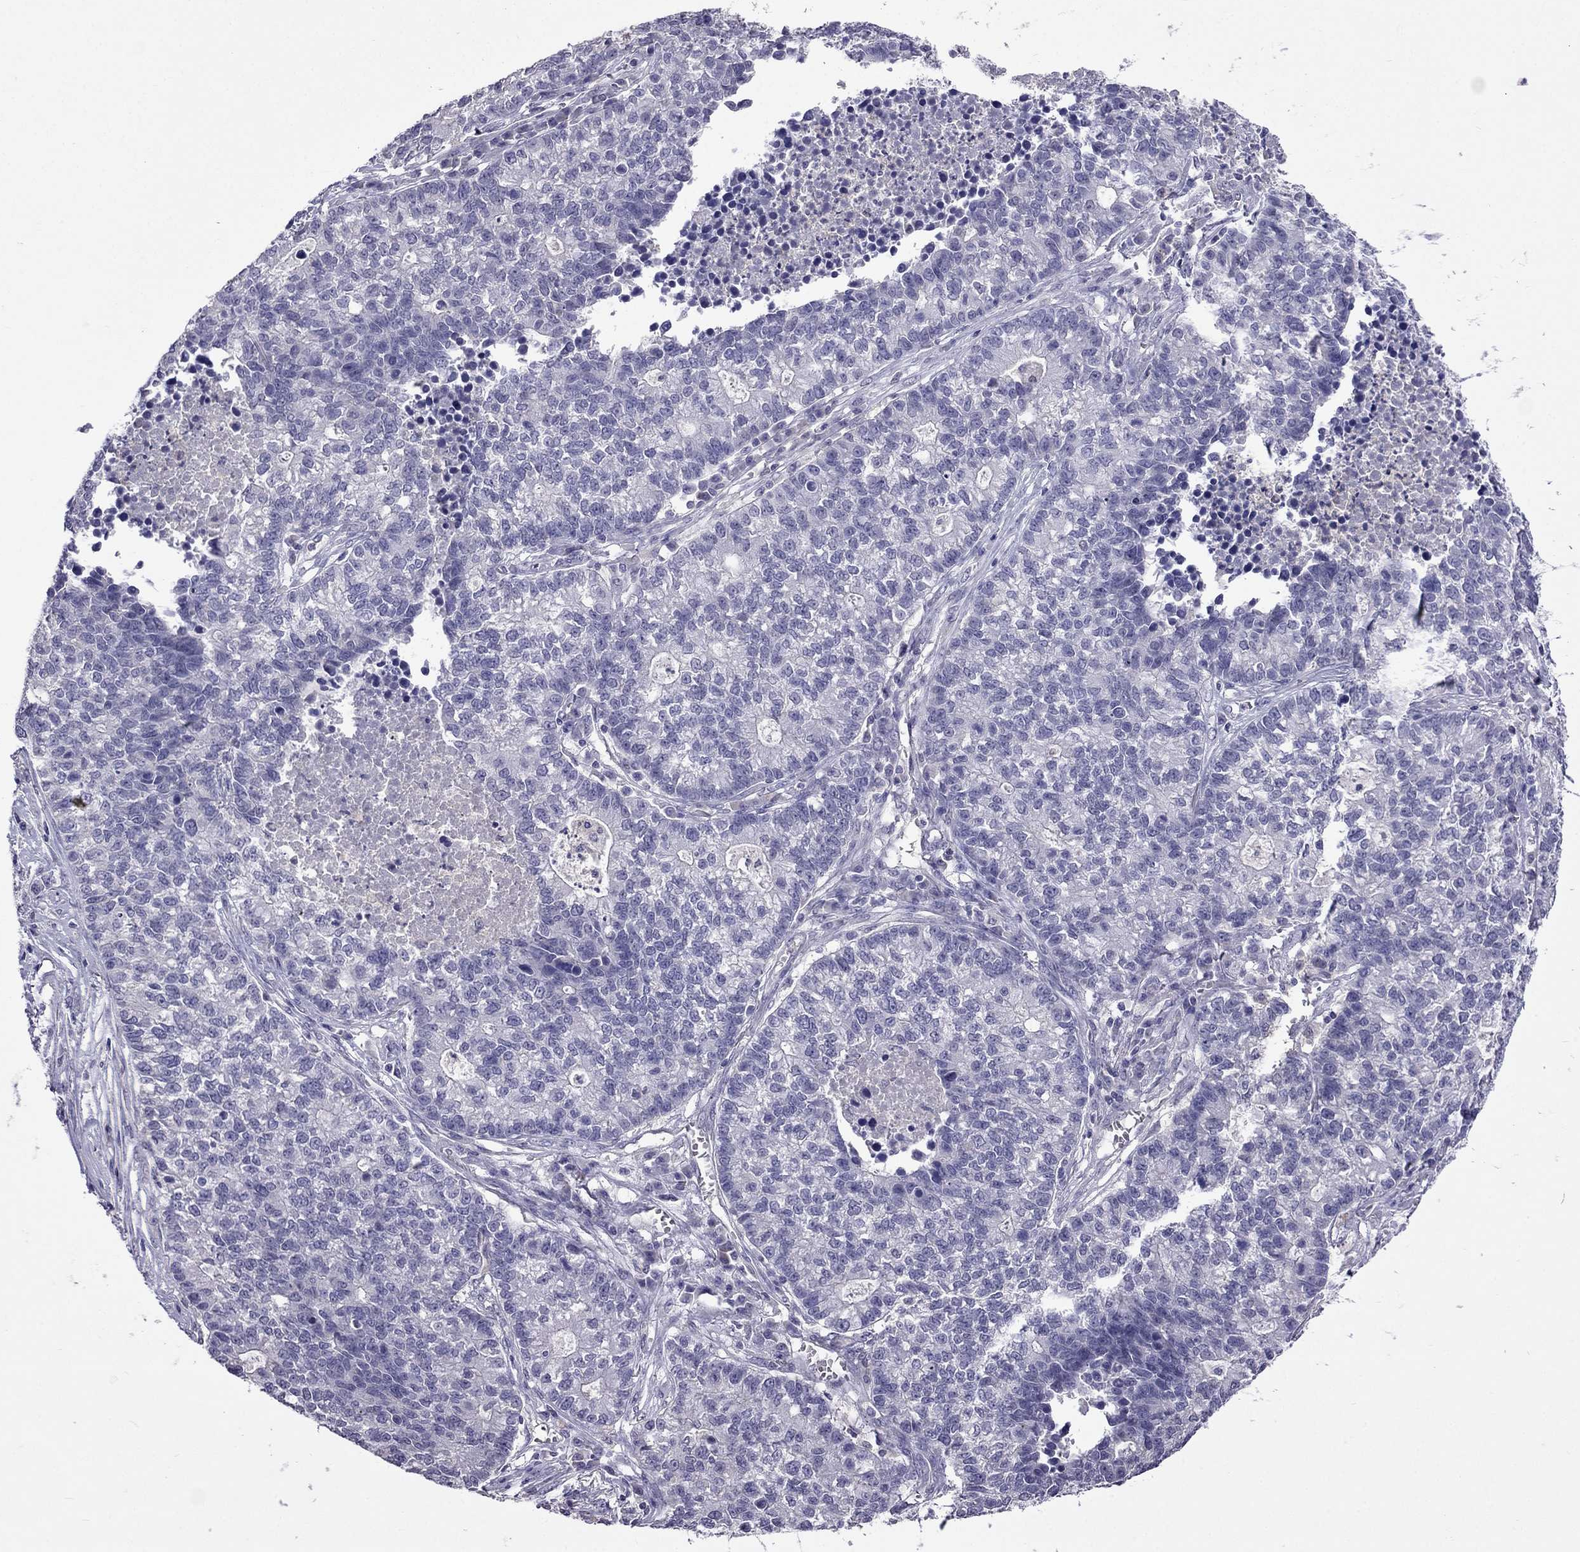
{"staining": {"intensity": "negative", "quantity": "none", "location": "none"}, "tissue": "lung cancer", "cell_type": "Tumor cells", "image_type": "cancer", "snomed": [{"axis": "morphology", "description": "Adenocarcinoma, NOS"}, {"axis": "topography", "description": "Lung"}], "caption": "An image of lung cancer stained for a protein demonstrates no brown staining in tumor cells.", "gene": "AQP9", "patient": {"sex": "male", "age": 57}}